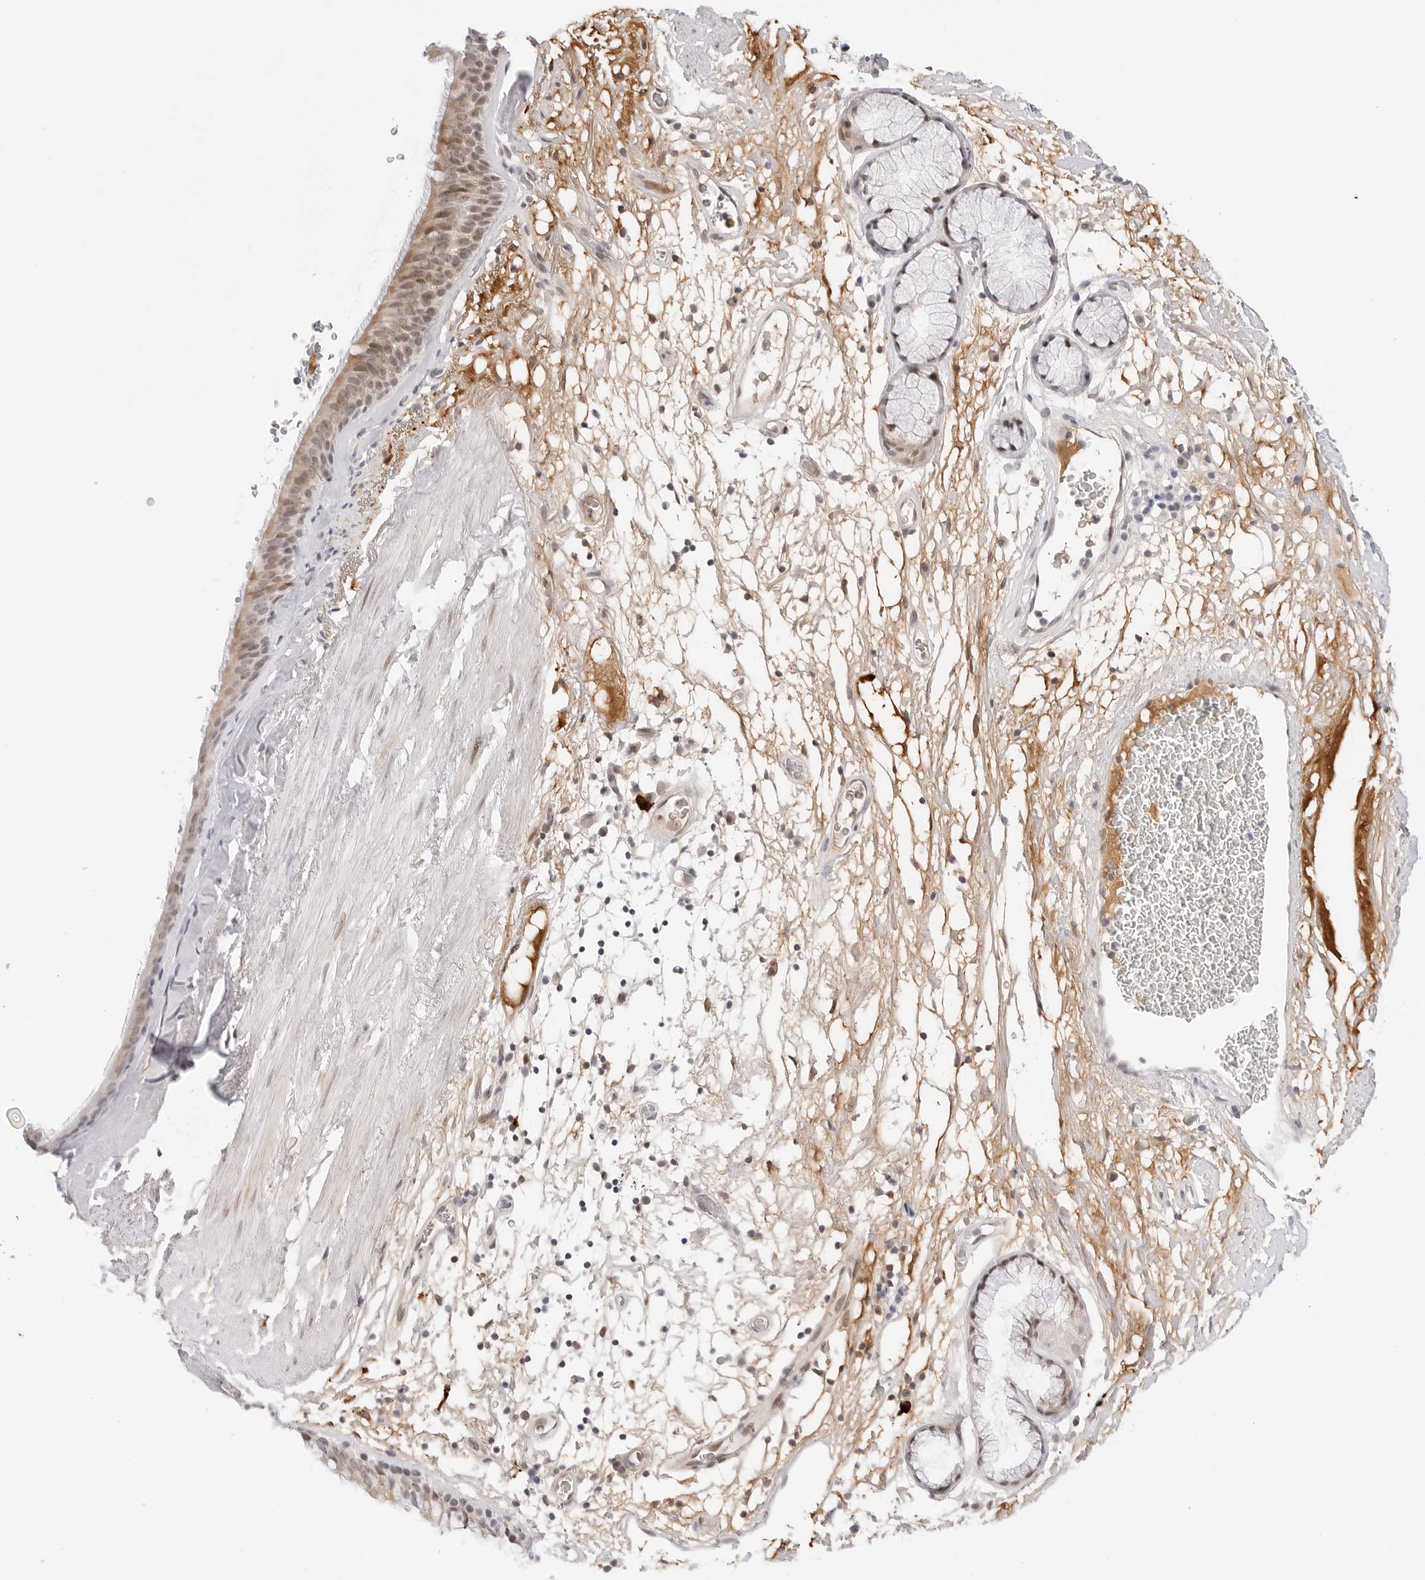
{"staining": {"intensity": "moderate", "quantity": "25%-75%", "location": "cytoplasmic/membranous,nuclear"}, "tissue": "bronchus", "cell_type": "Respiratory epithelial cells", "image_type": "normal", "snomed": [{"axis": "morphology", "description": "Normal tissue, NOS"}, {"axis": "topography", "description": "Cartilage tissue"}], "caption": "Human bronchus stained with a protein marker exhibits moderate staining in respiratory epithelial cells.", "gene": "HIPK3", "patient": {"sex": "female", "age": 63}}